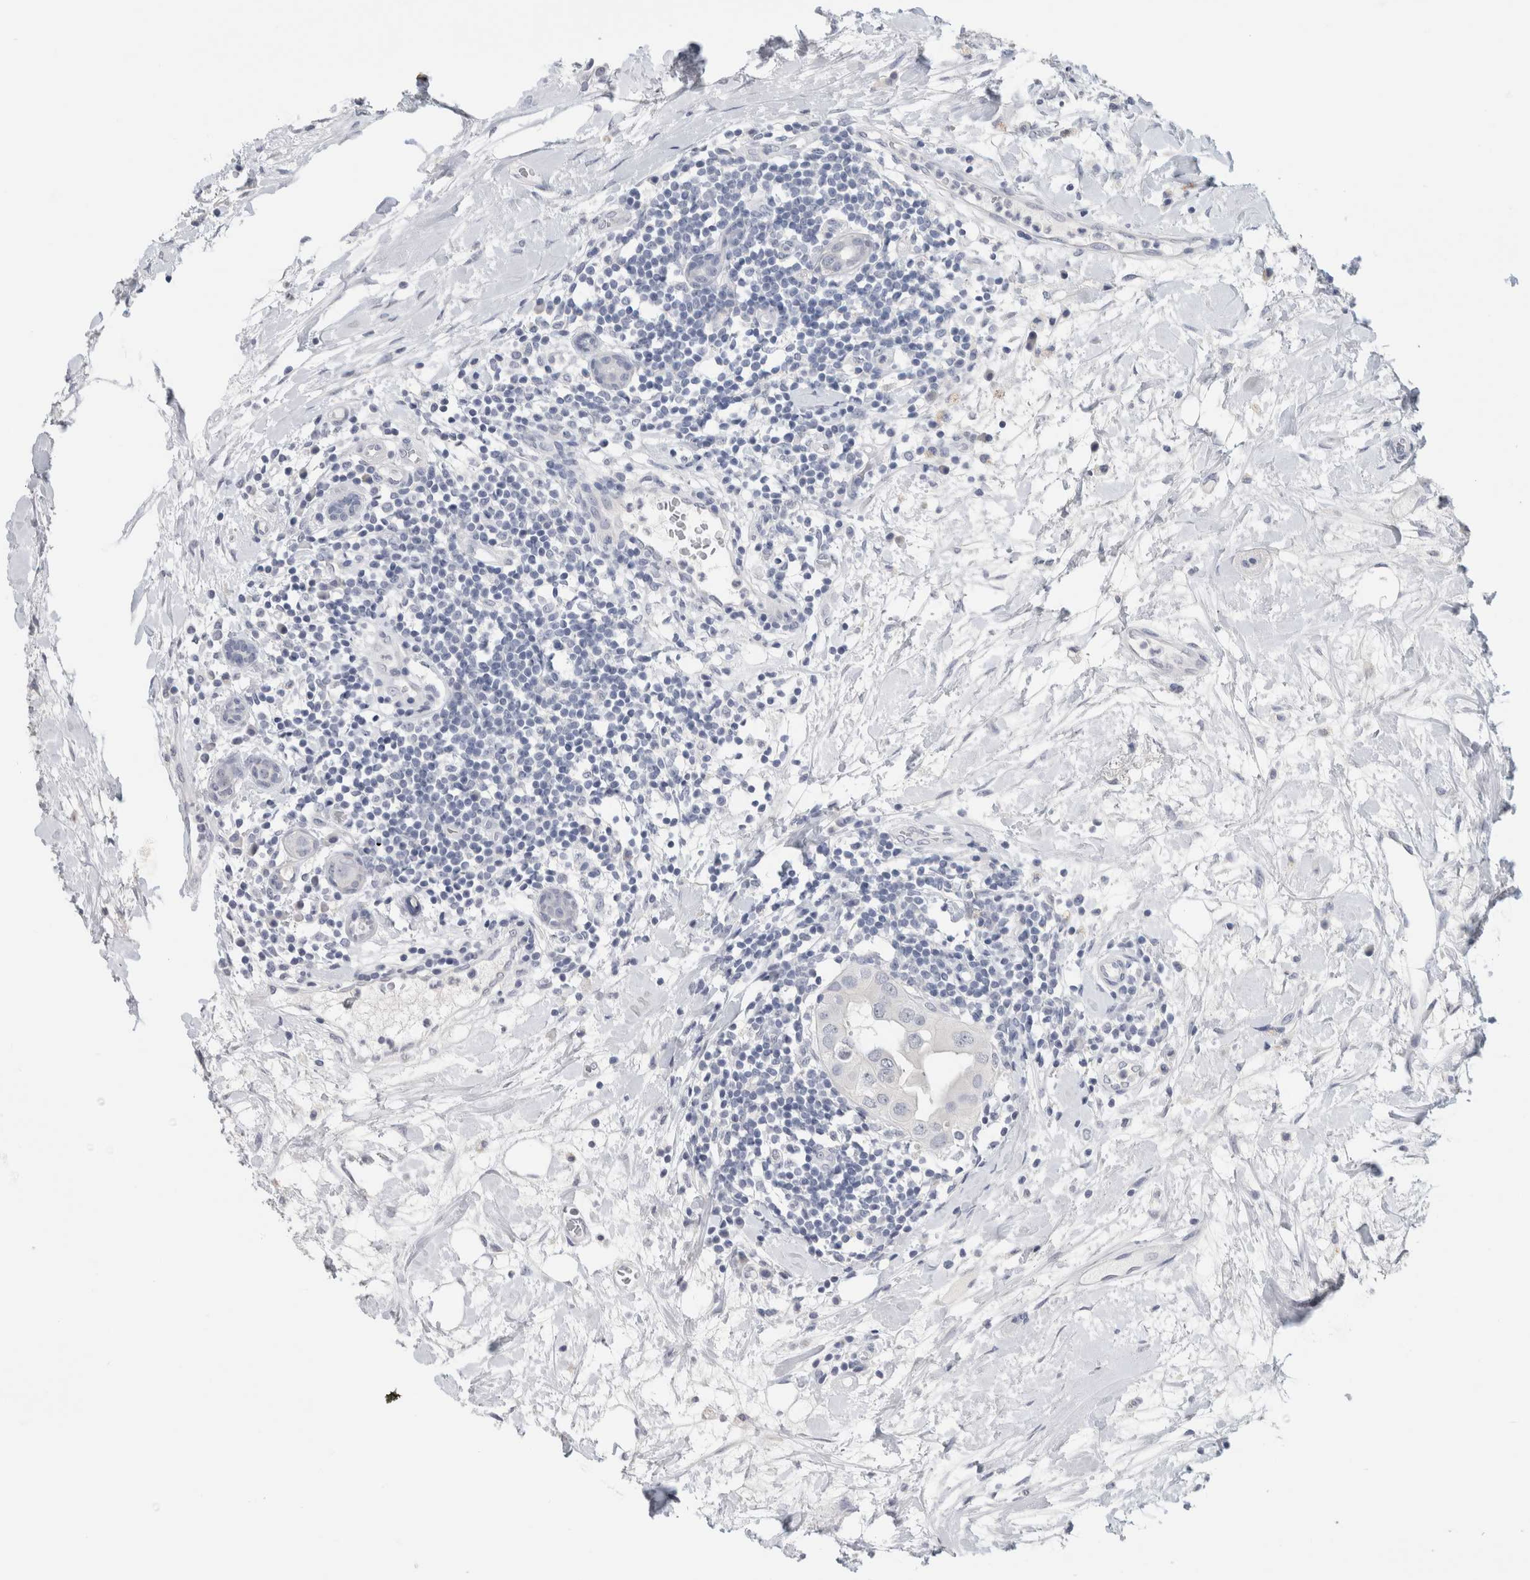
{"staining": {"intensity": "negative", "quantity": "none", "location": "none"}, "tissue": "breast cancer", "cell_type": "Tumor cells", "image_type": "cancer", "snomed": [{"axis": "morphology", "description": "Duct carcinoma"}, {"axis": "topography", "description": "Breast"}], "caption": "High power microscopy histopathology image of an immunohistochemistry (IHC) image of breast cancer (invasive ductal carcinoma), revealing no significant expression in tumor cells. (DAB immunohistochemistry, high magnification).", "gene": "BCAN", "patient": {"sex": "female", "age": 40}}